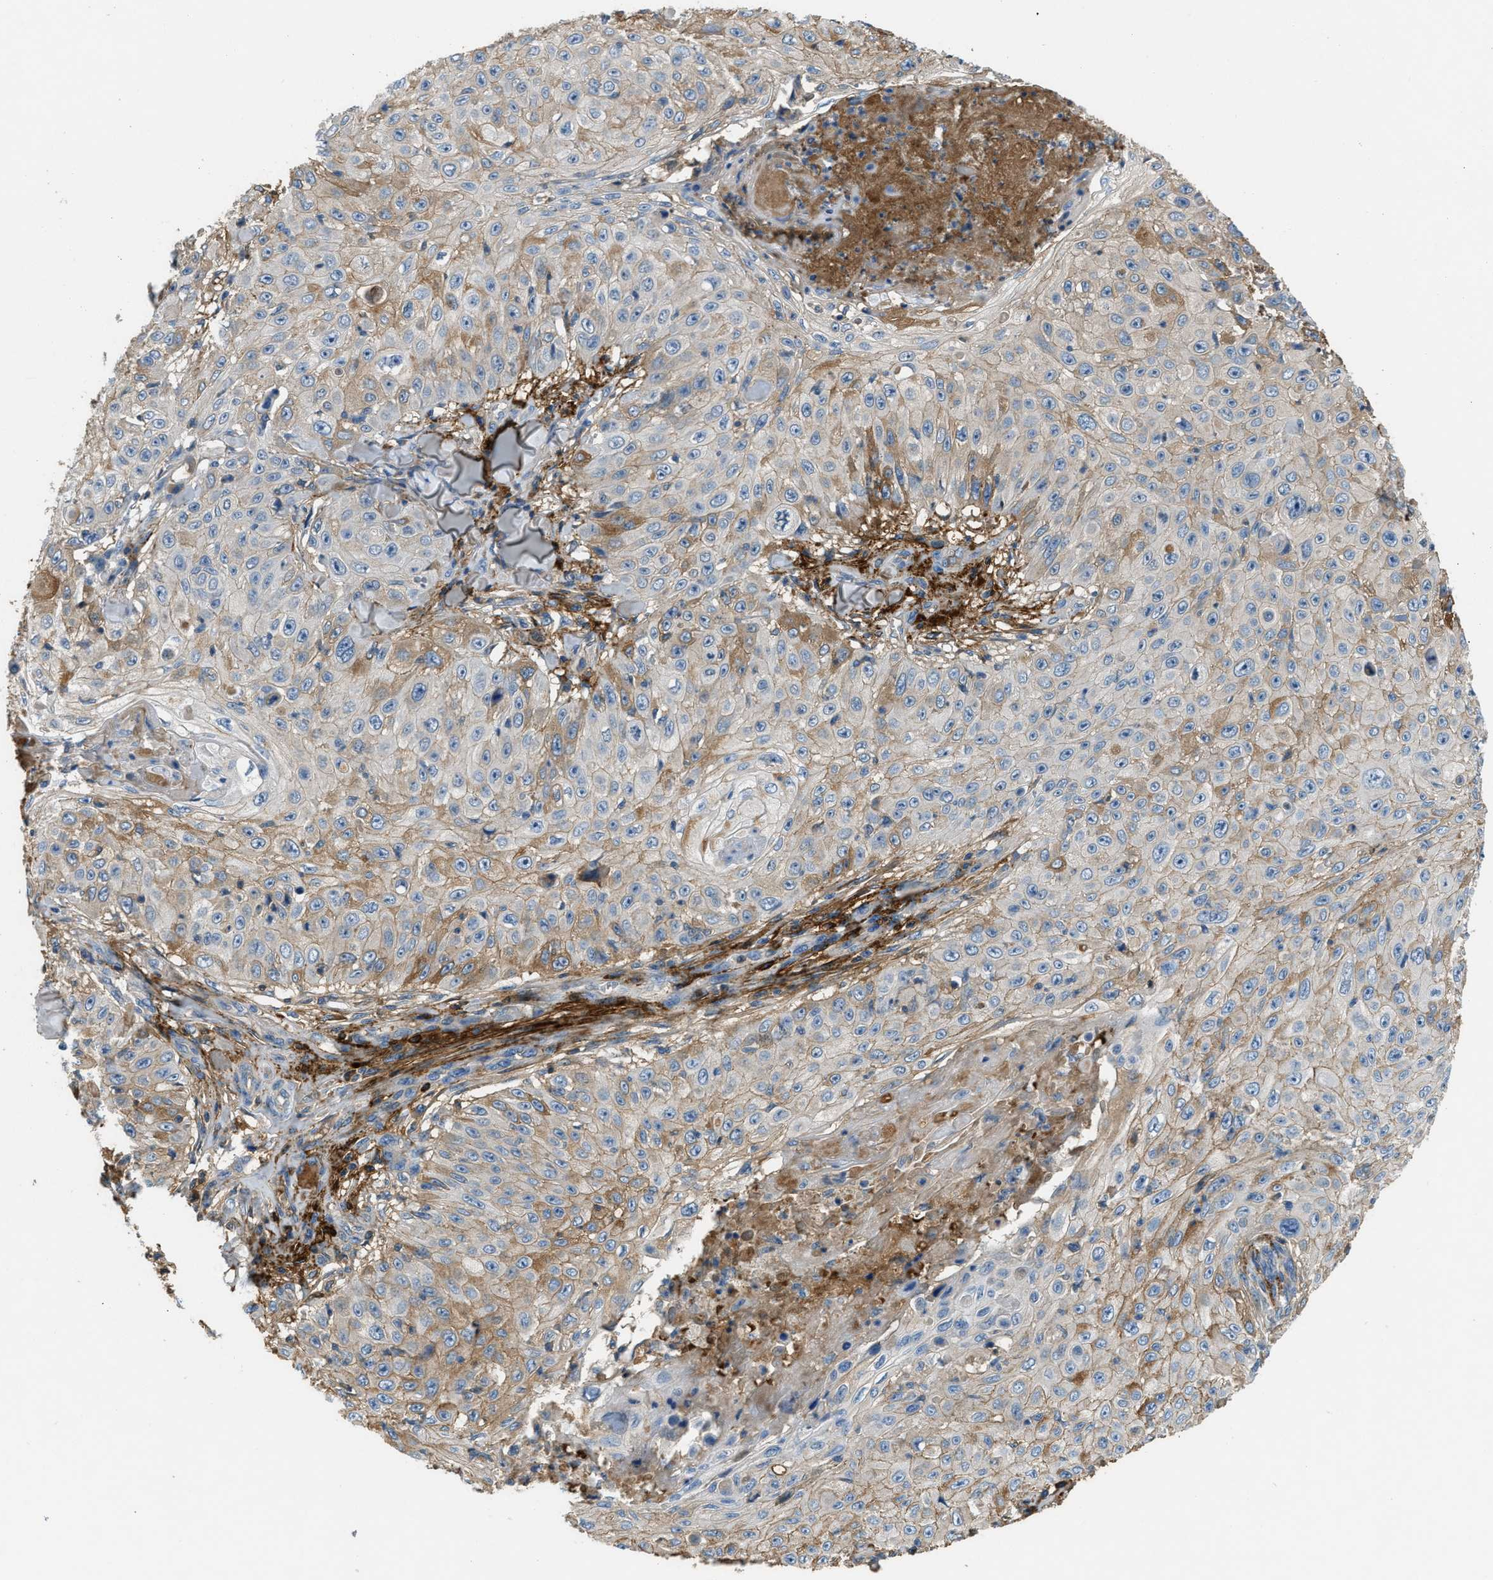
{"staining": {"intensity": "moderate", "quantity": "<25%", "location": "cytoplasmic/membranous"}, "tissue": "skin cancer", "cell_type": "Tumor cells", "image_type": "cancer", "snomed": [{"axis": "morphology", "description": "Squamous cell carcinoma, NOS"}, {"axis": "topography", "description": "Skin"}], "caption": "This histopathology image exhibits squamous cell carcinoma (skin) stained with IHC to label a protein in brown. The cytoplasmic/membranous of tumor cells show moderate positivity for the protein. Nuclei are counter-stained blue.", "gene": "STC1", "patient": {"sex": "male", "age": 86}}